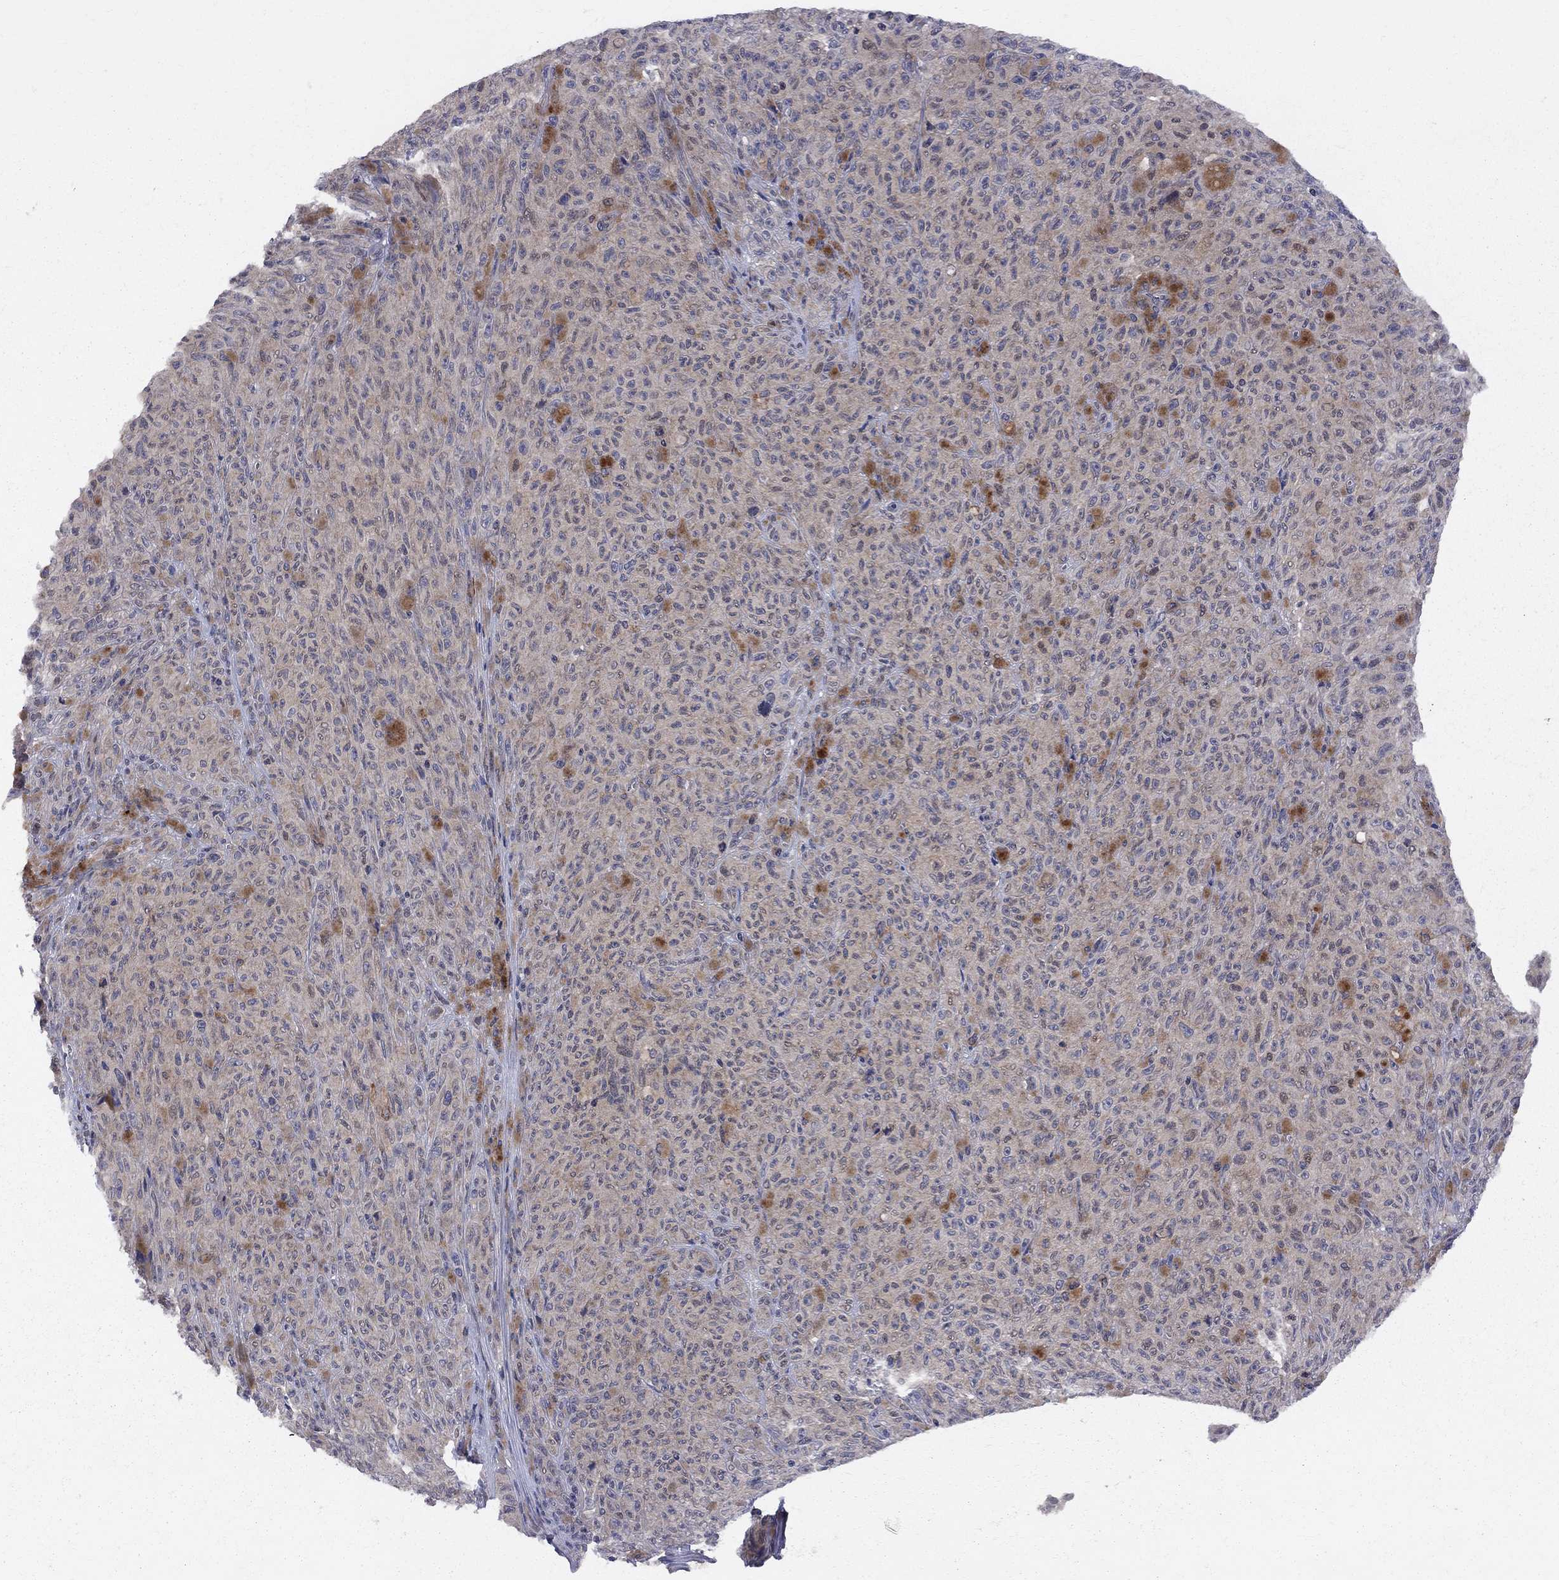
{"staining": {"intensity": "weak", "quantity": ">75%", "location": "cytoplasmic/membranous"}, "tissue": "melanoma", "cell_type": "Tumor cells", "image_type": "cancer", "snomed": [{"axis": "morphology", "description": "Malignant melanoma, NOS"}, {"axis": "topography", "description": "Skin"}], "caption": "Malignant melanoma tissue displays weak cytoplasmic/membranous staining in about >75% of tumor cells, visualized by immunohistochemistry. (DAB (3,3'-diaminobenzidine) IHC, brown staining for protein, blue staining for nuclei).", "gene": "CNOT11", "patient": {"sex": "female", "age": 82}}